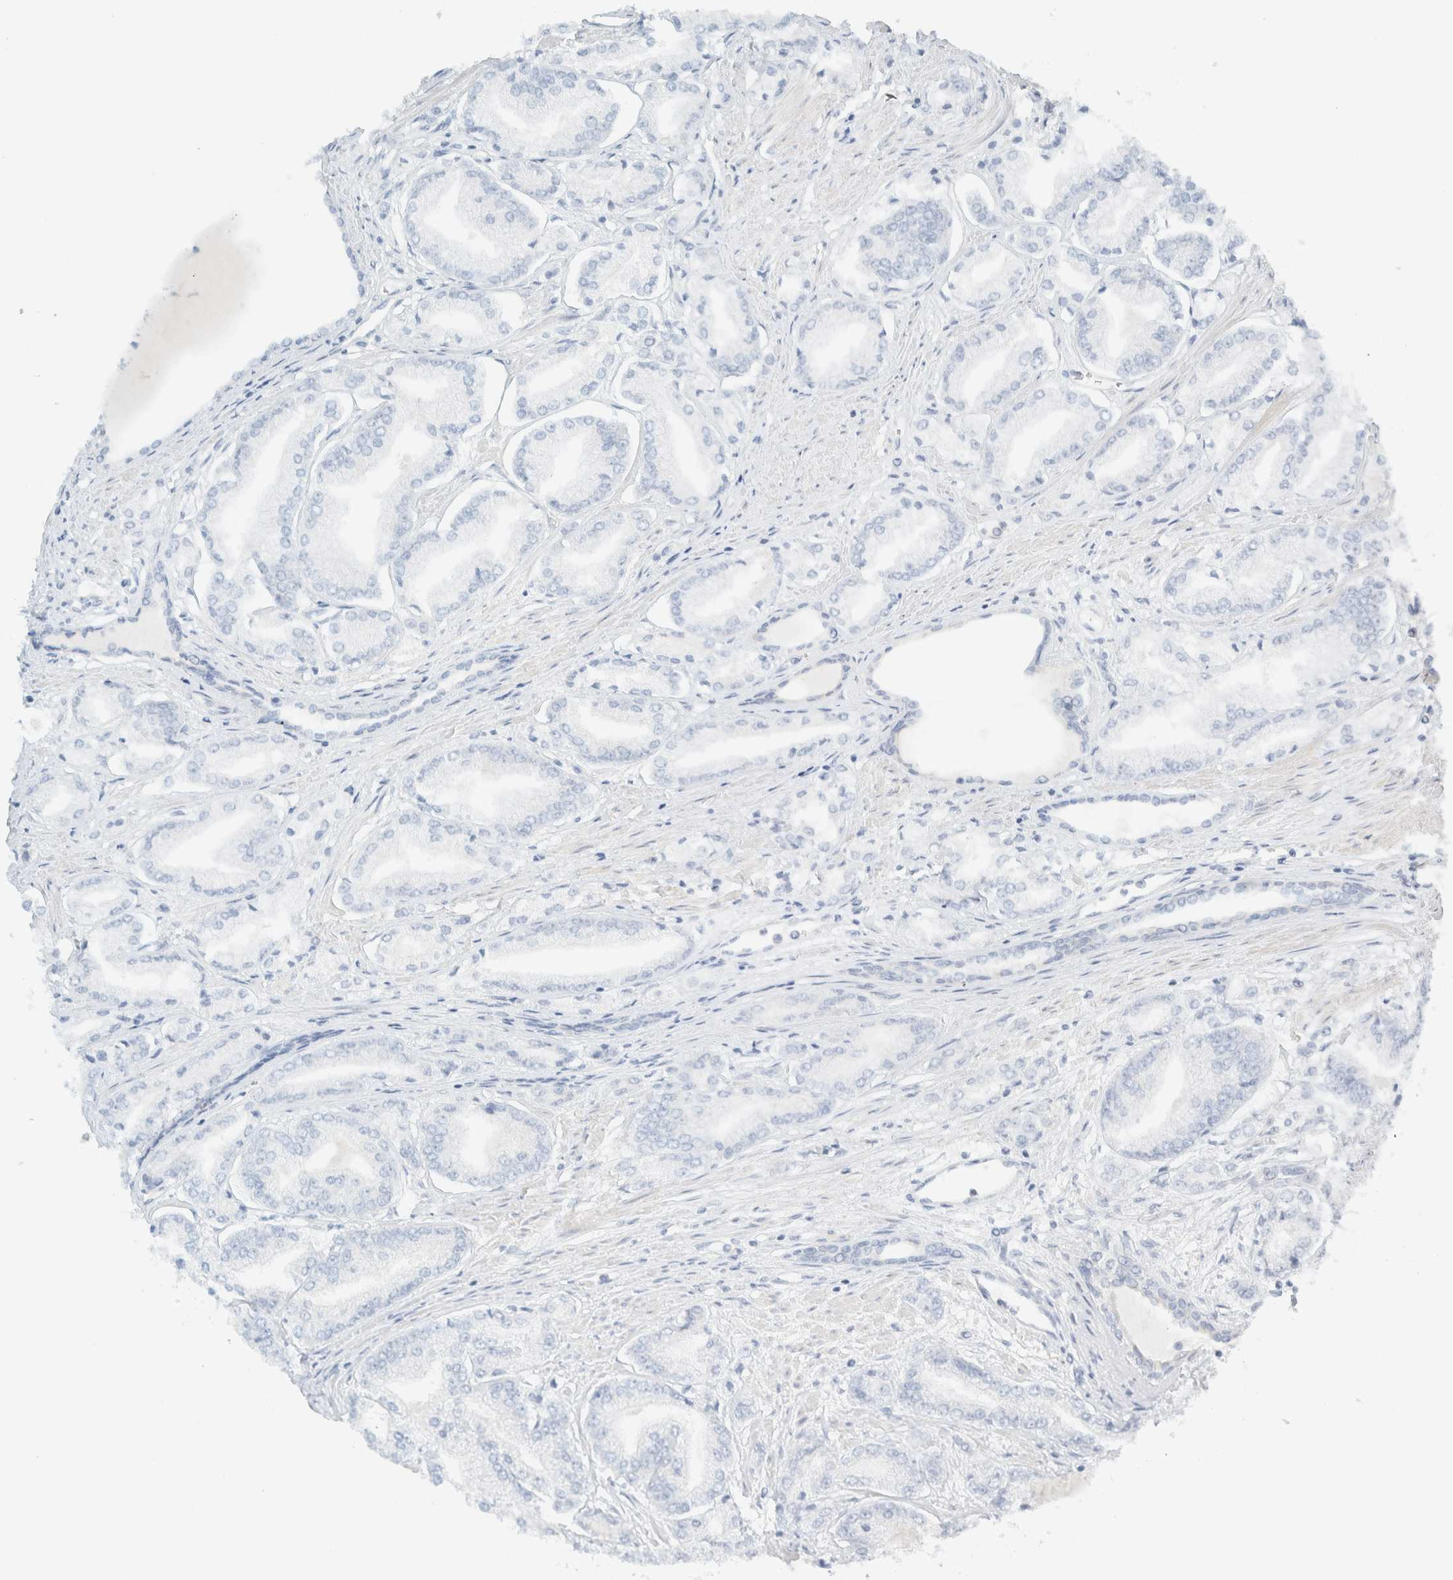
{"staining": {"intensity": "negative", "quantity": "none", "location": "none"}, "tissue": "prostate cancer", "cell_type": "Tumor cells", "image_type": "cancer", "snomed": [{"axis": "morphology", "description": "Adenocarcinoma, Low grade"}, {"axis": "topography", "description": "Prostate"}], "caption": "Prostate cancer was stained to show a protein in brown. There is no significant staining in tumor cells.", "gene": "NDE1", "patient": {"sex": "male", "age": 52}}